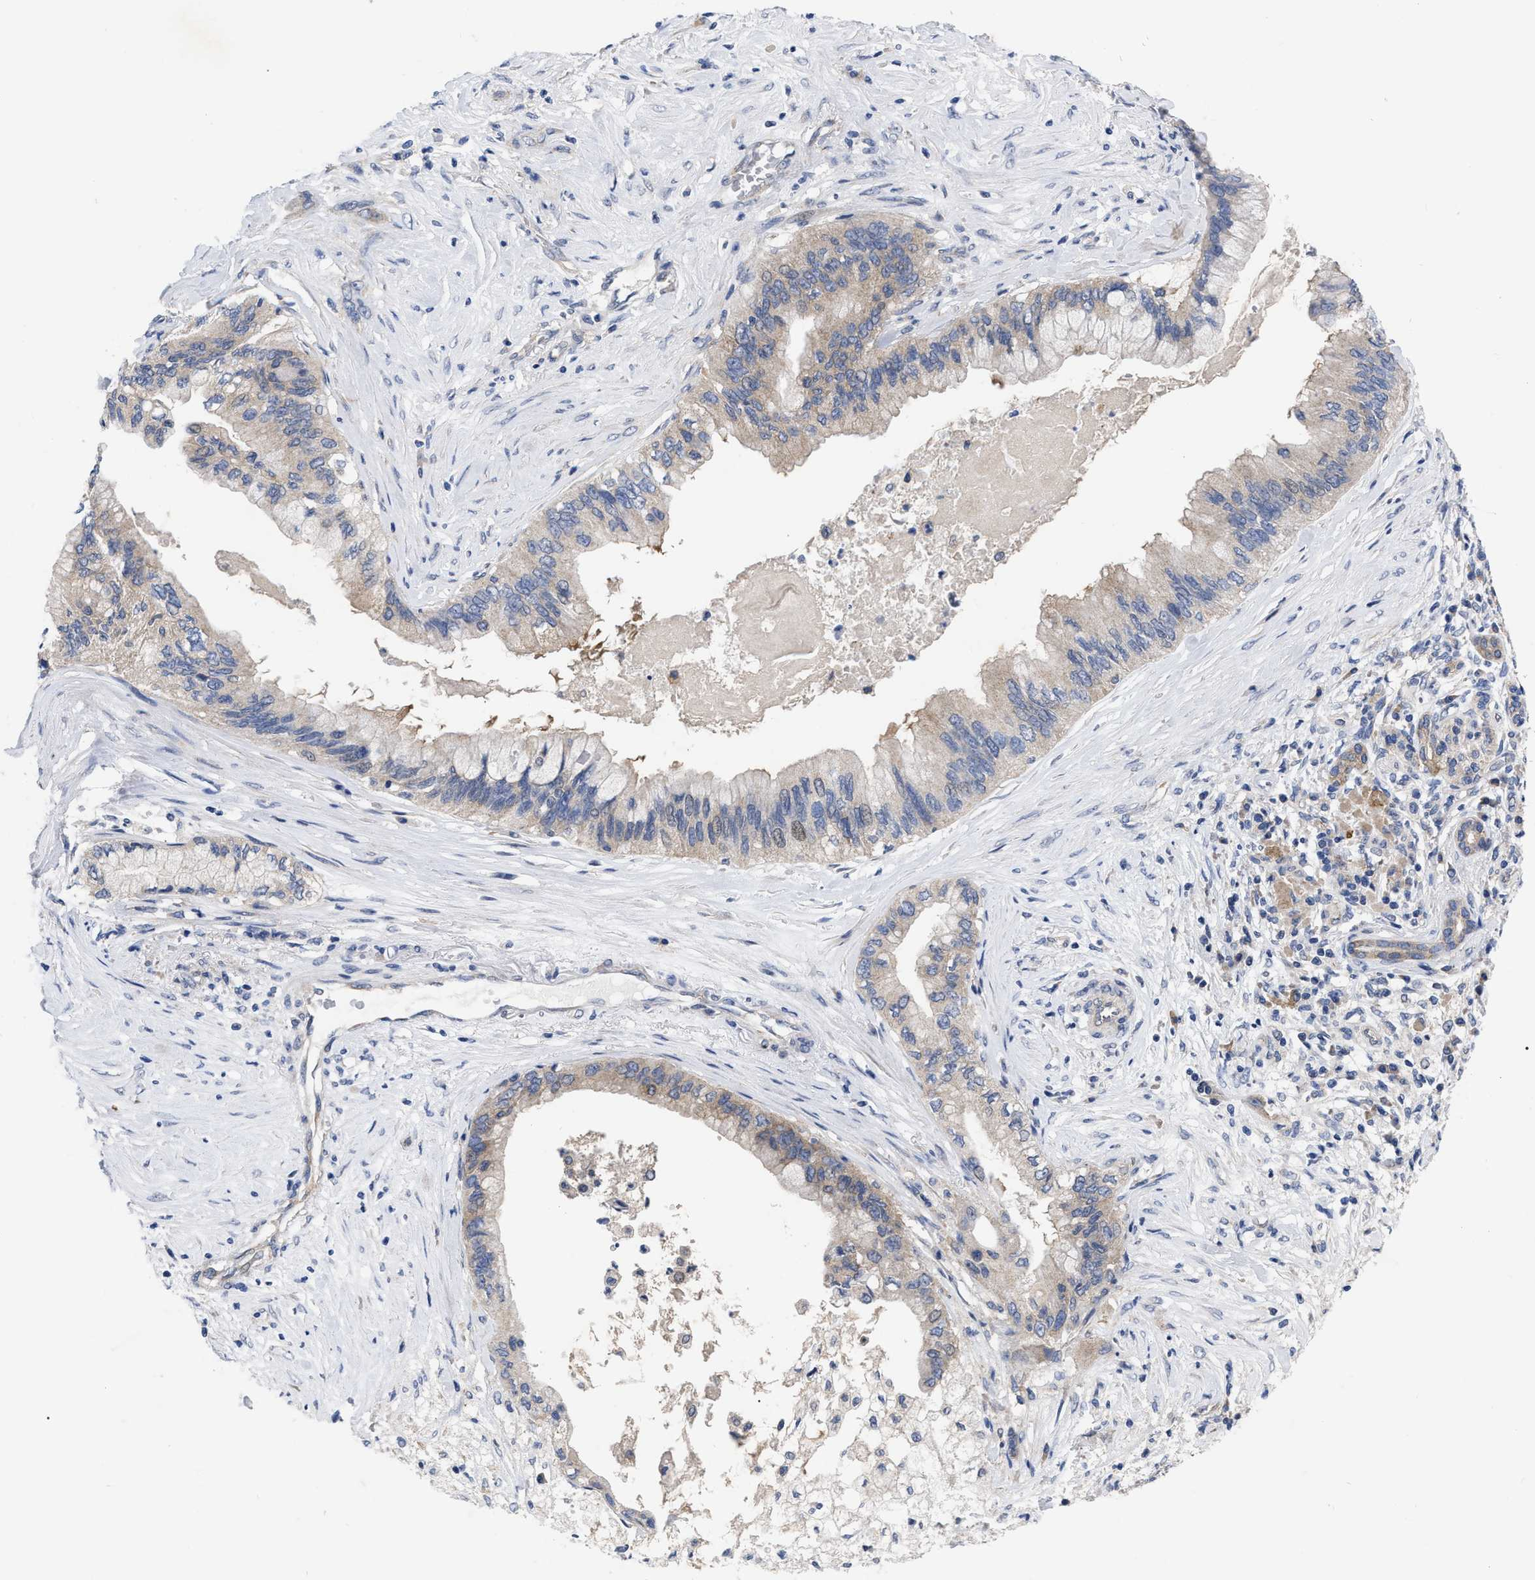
{"staining": {"intensity": "weak", "quantity": "<25%", "location": "cytoplasmic/membranous"}, "tissue": "pancreatic cancer", "cell_type": "Tumor cells", "image_type": "cancer", "snomed": [{"axis": "morphology", "description": "Adenocarcinoma, NOS"}, {"axis": "topography", "description": "Pancreas"}], "caption": "Tumor cells are negative for brown protein staining in pancreatic cancer.", "gene": "TCP1", "patient": {"sex": "female", "age": 73}}